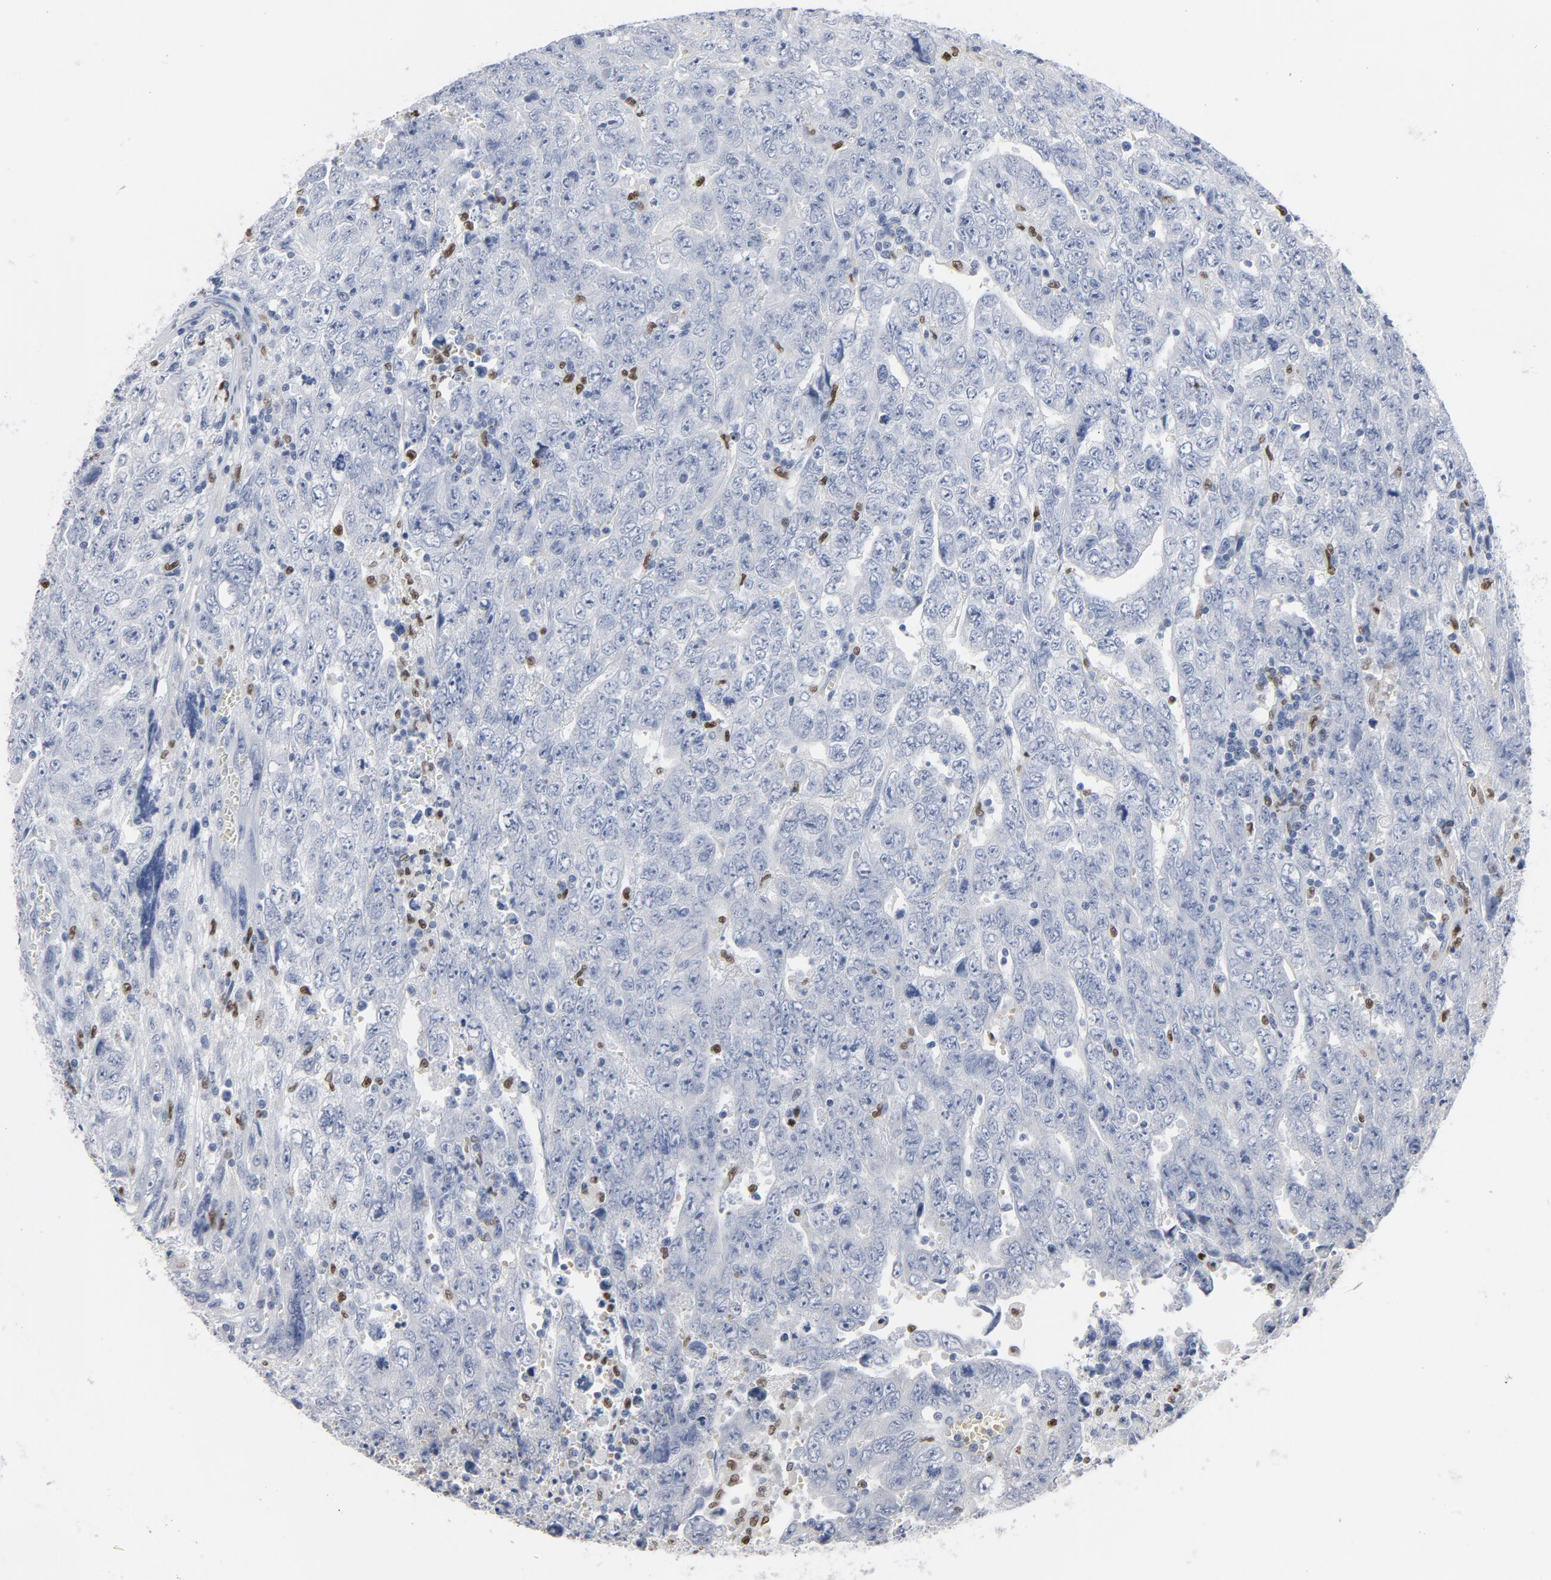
{"staining": {"intensity": "negative", "quantity": "none", "location": "none"}, "tissue": "testis cancer", "cell_type": "Tumor cells", "image_type": "cancer", "snomed": [{"axis": "morphology", "description": "Carcinoma, Embryonal, NOS"}, {"axis": "topography", "description": "Testis"}], "caption": "Immunohistochemical staining of testis embryonal carcinoma reveals no significant expression in tumor cells. The staining is performed using DAB brown chromogen with nuclei counter-stained in using hematoxylin.", "gene": "SPI1", "patient": {"sex": "male", "age": 28}}